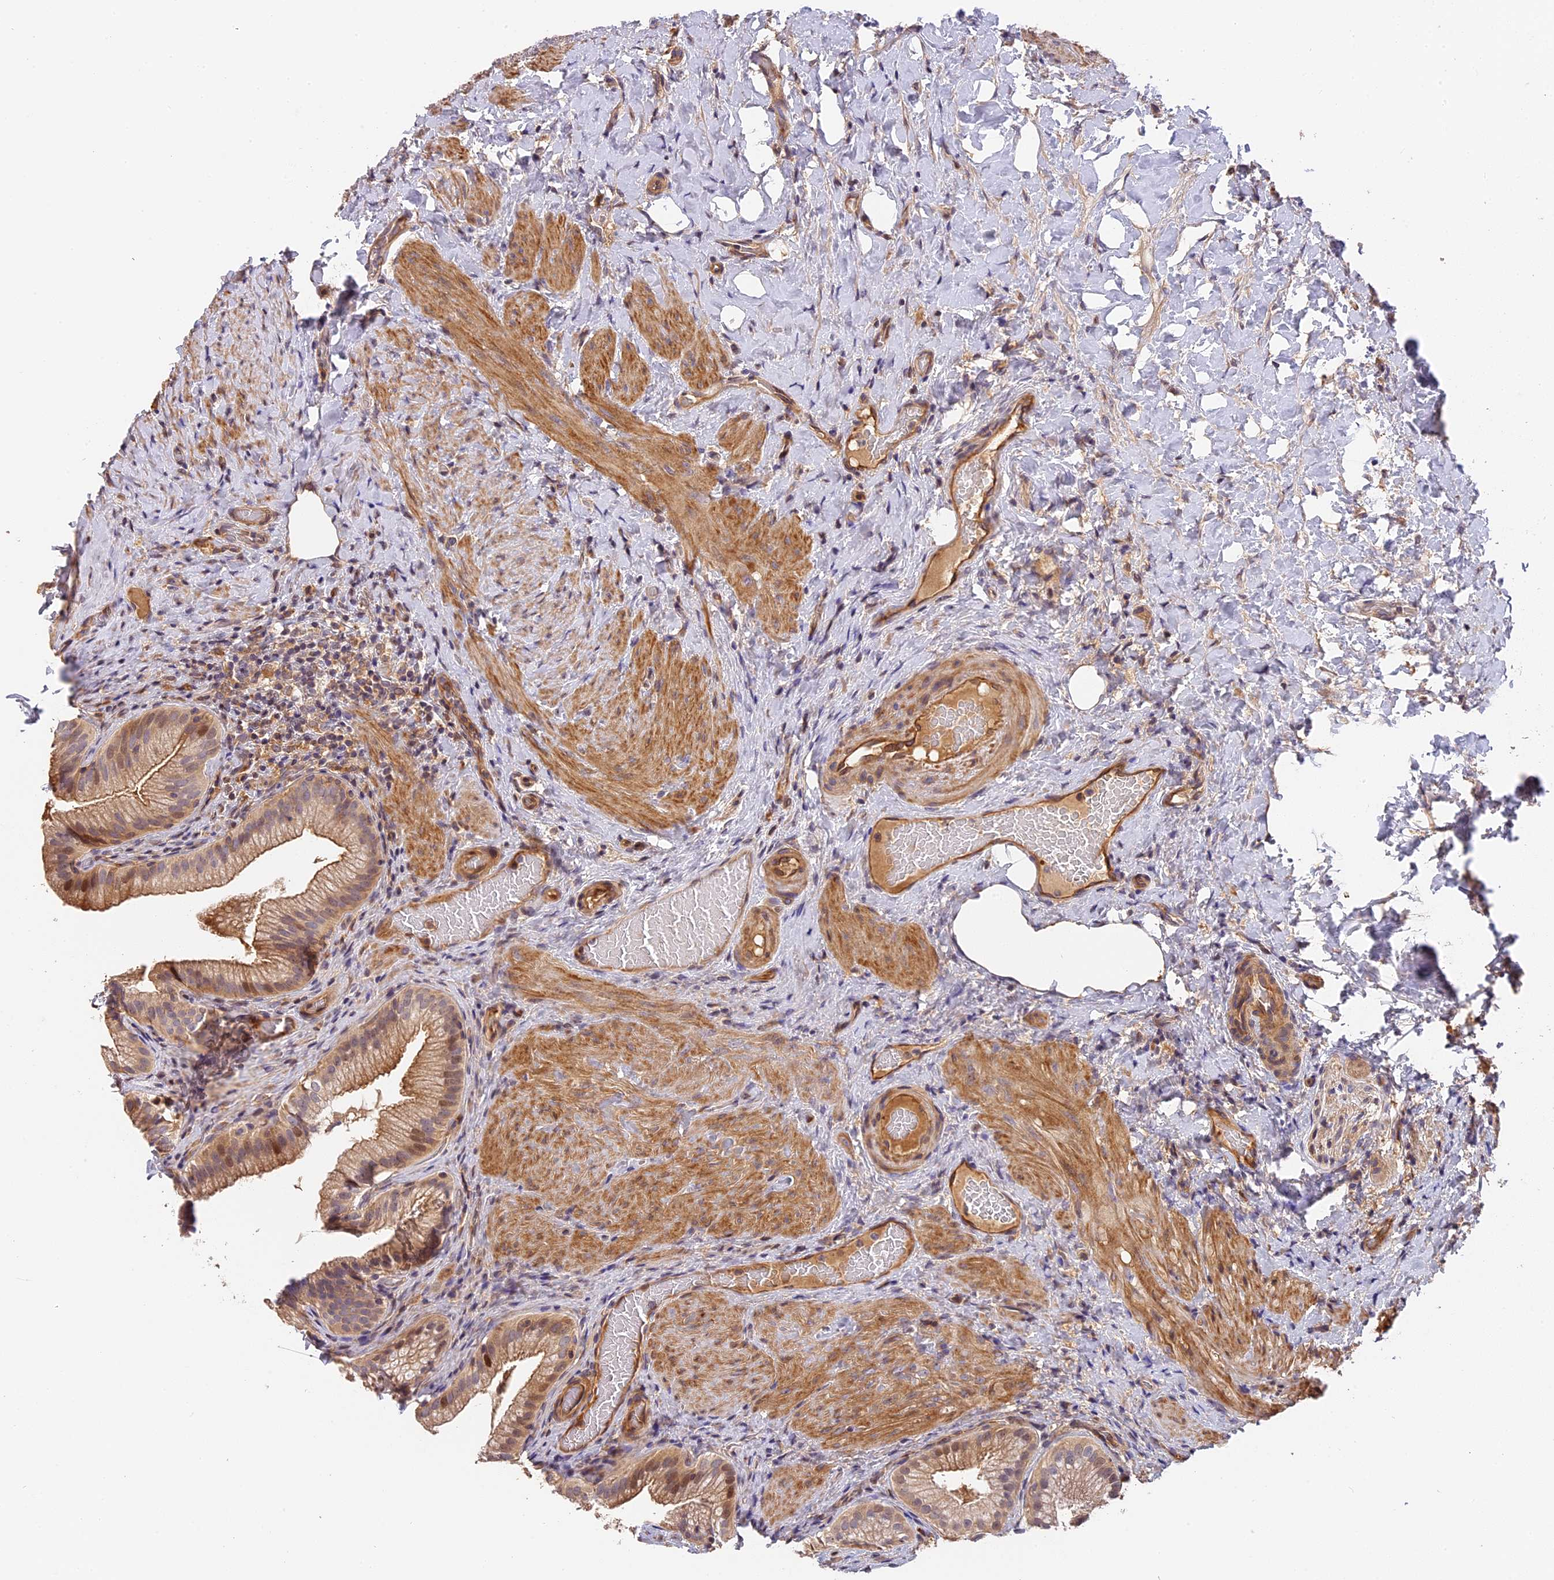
{"staining": {"intensity": "strong", "quantity": "25%-75%", "location": "cytoplasmic/membranous,nuclear"}, "tissue": "gallbladder", "cell_type": "Glandular cells", "image_type": "normal", "snomed": [{"axis": "morphology", "description": "Normal tissue, NOS"}, {"axis": "morphology", "description": "Inflammation, NOS"}, {"axis": "topography", "description": "Gallbladder"}], "caption": "Gallbladder stained for a protein (brown) demonstrates strong cytoplasmic/membranous,nuclear positive staining in approximately 25%-75% of glandular cells.", "gene": "ARHGAP17", "patient": {"sex": "male", "age": 51}}